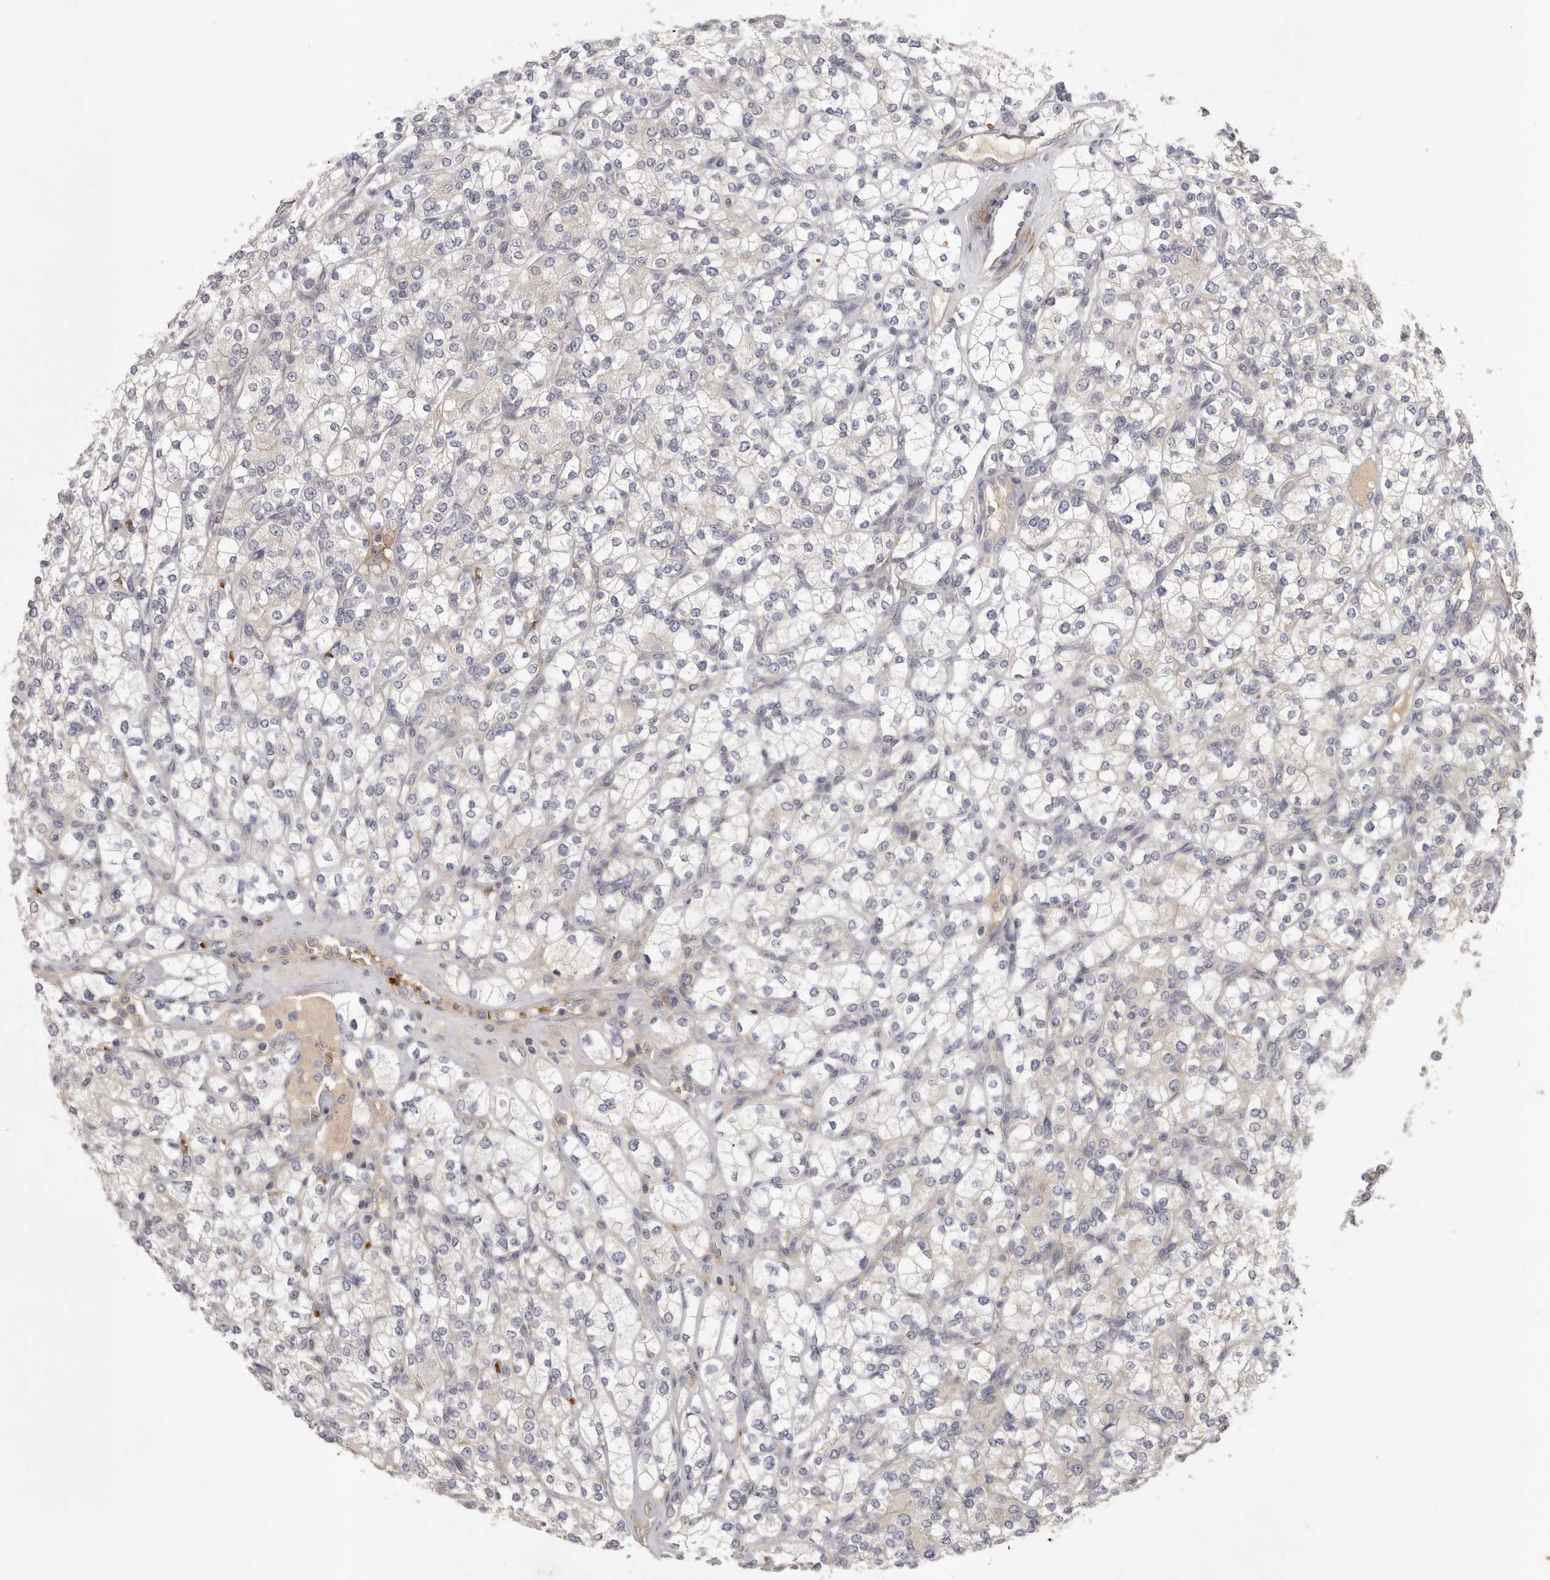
{"staining": {"intensity": "negative", "quantity": "none", "location": "none"}, "tissue": "renal cancer", "cell_type": "Tumor cells", "image_type": "cancer", "snomed": [{"axis": "morphology", "description": "Adenocarcinoma, NOS"}, {"axis": "topography", "description": "Kidney"}], "caption": "This is an immunohistochemistry (IHC) image of adenocarcinoma (renal). There is no expression in tumor cells.", "gene": "CFAP298", "patient": {"sex": "male", "age": 77}}